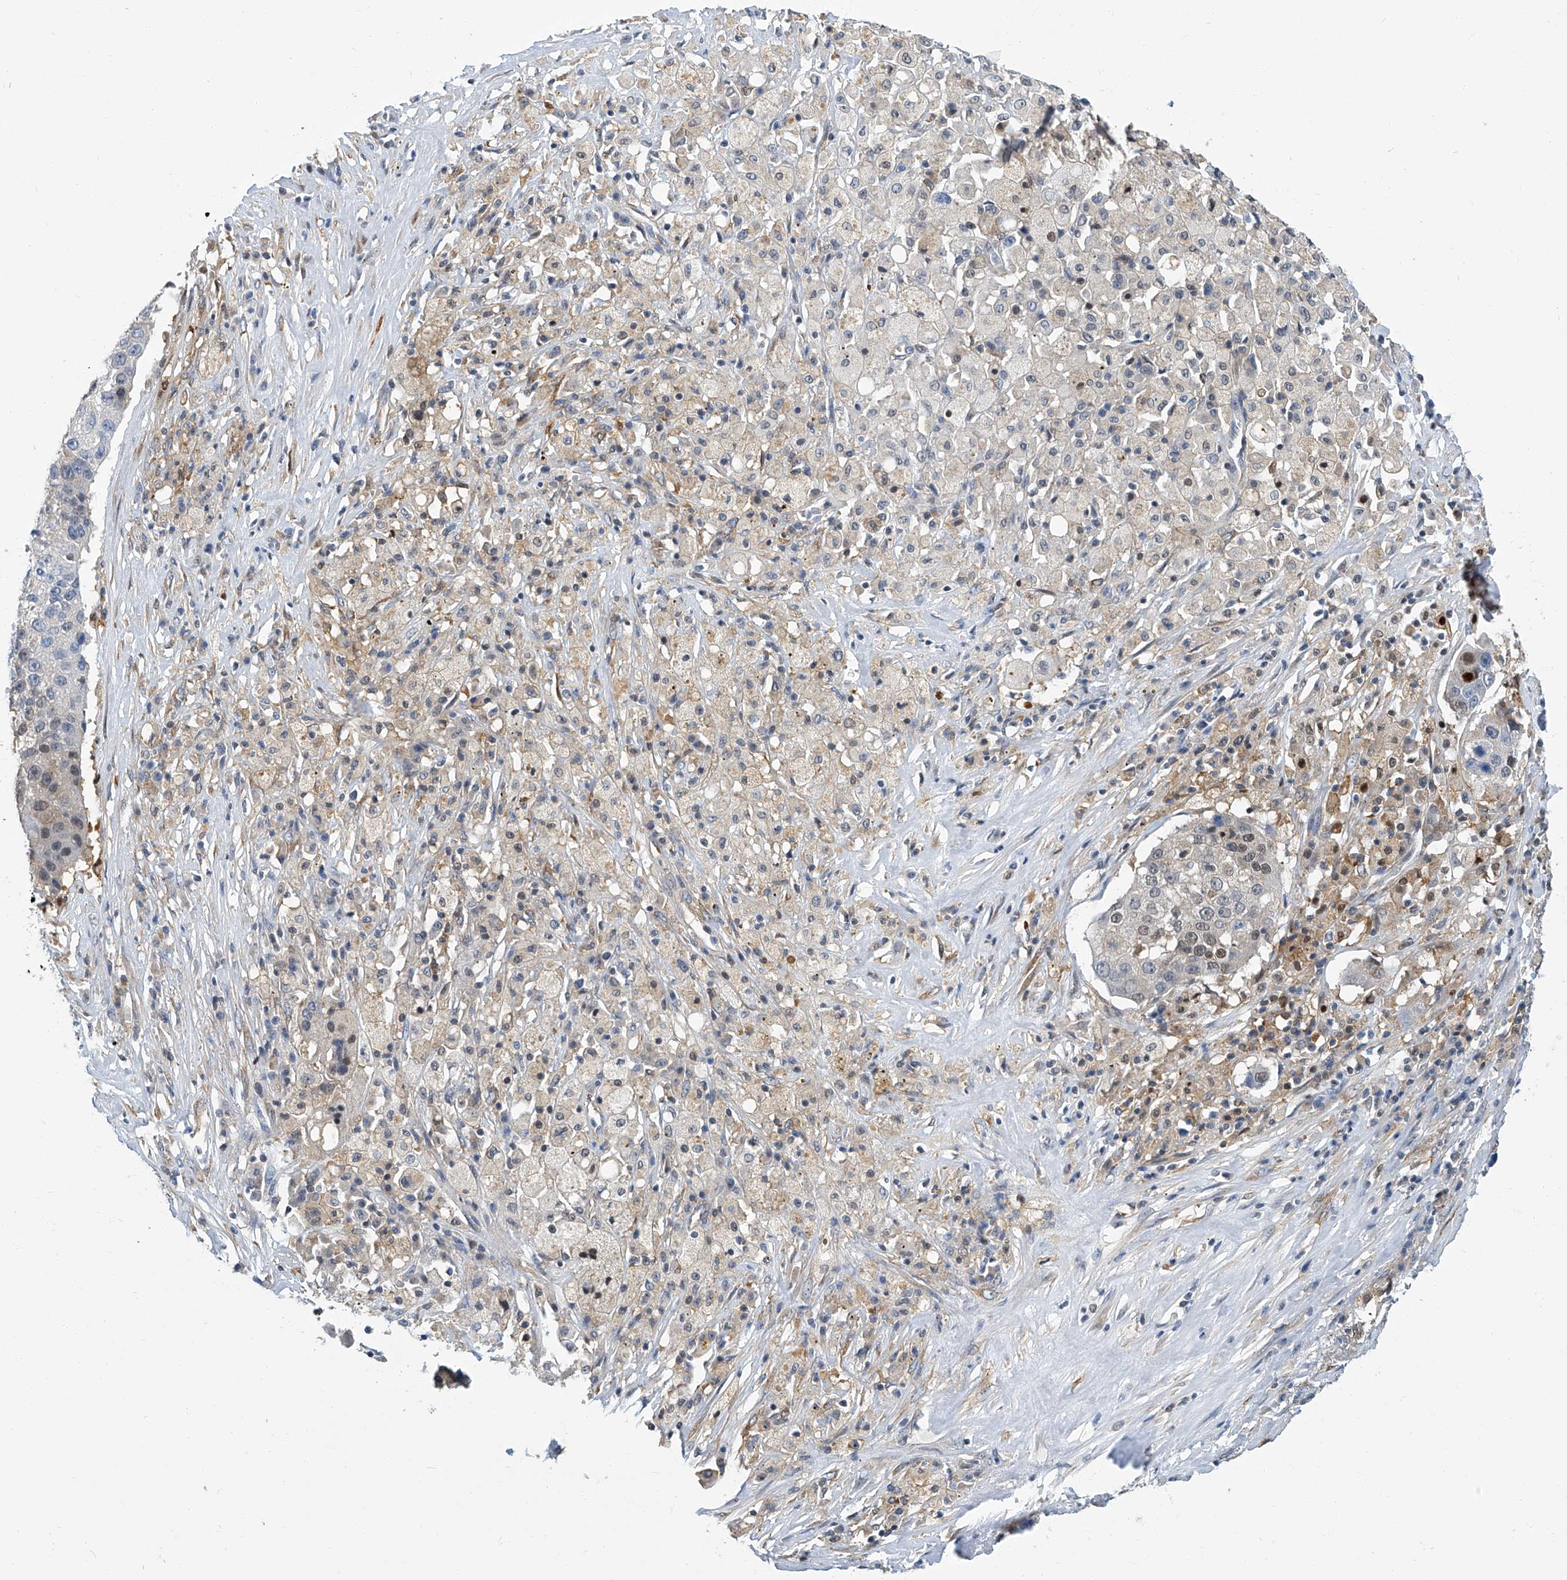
{"staining": {"intensity": "moderate", "quantity": "<25%", "location": "nuclear"}, "tissue": "lung cancer", "cell_type": "Tumor cells", "image_type": "cancer", "snomed": [{"axis": "morphology", "description": "Squamous cell carcinoma, NOS"}, {"axis": "topography", "description": "Lung"}], "caption": "About <25% of tumor cells in human lung squamous cell carcinoma display moderate nuclear protein staining as visualized by brown immunohistochemical staining.", "gene": "PSMB10", "patient": {"sex": "male", "age": 61}}